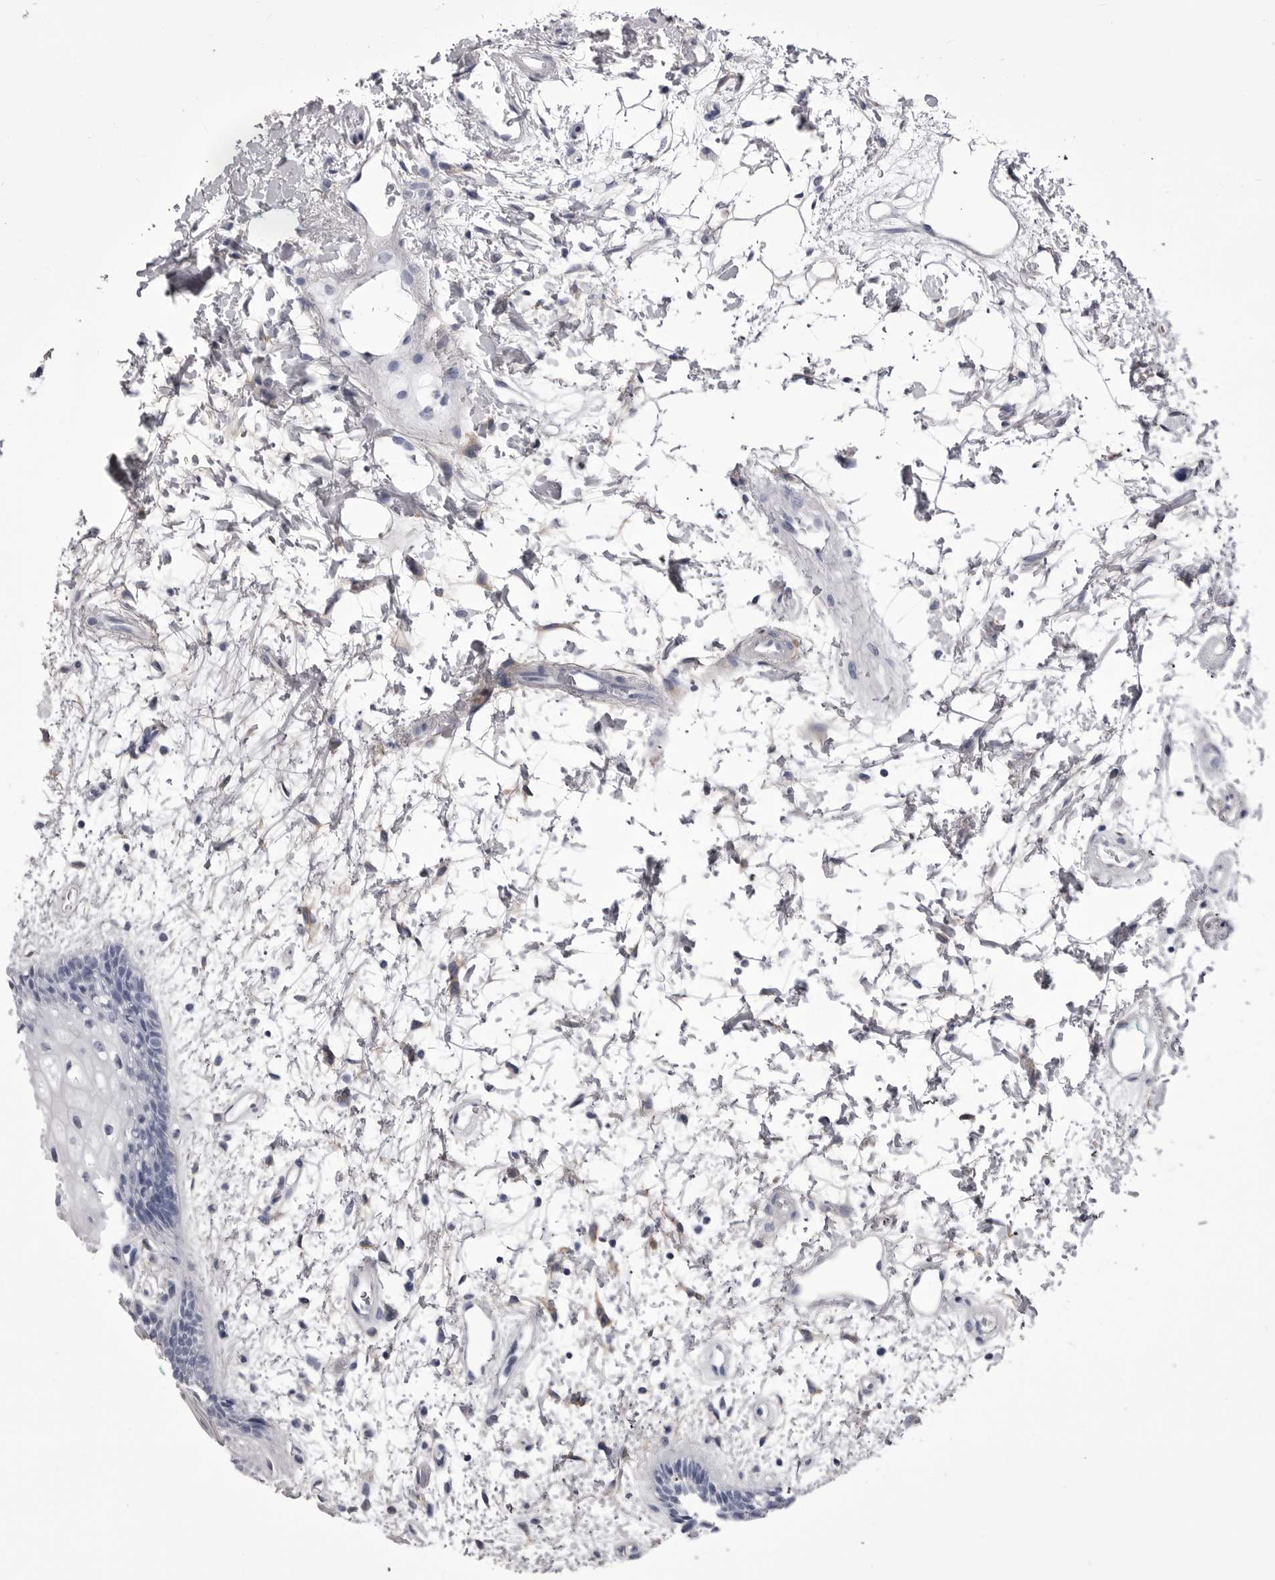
{"staining": {"intensity": "negative", "quantity": "none", "location": "none"}, "tissue": "oral mucosa", "cell_type": "Squamous epithelial cells", "image_type": "normal", "snomed": [{"axis": "morphology", "description": "Normal tissue, NOS"}, {"axis": "topography", "description": "Skeletal muscle"}, {"axis": "topography", "description": "Oral tissue"}, {"axis": "topography", "description": "Peripheral nerve tissue"}], "caption": "DAB (3,3'-diaminobenzidine) immunohistochemical staining of unremarkable oral mucosa exhibits no significant expression in squamous epithelial cells.", "gene": "ANK2", "patient": {"sex": "female", "age": 84}}